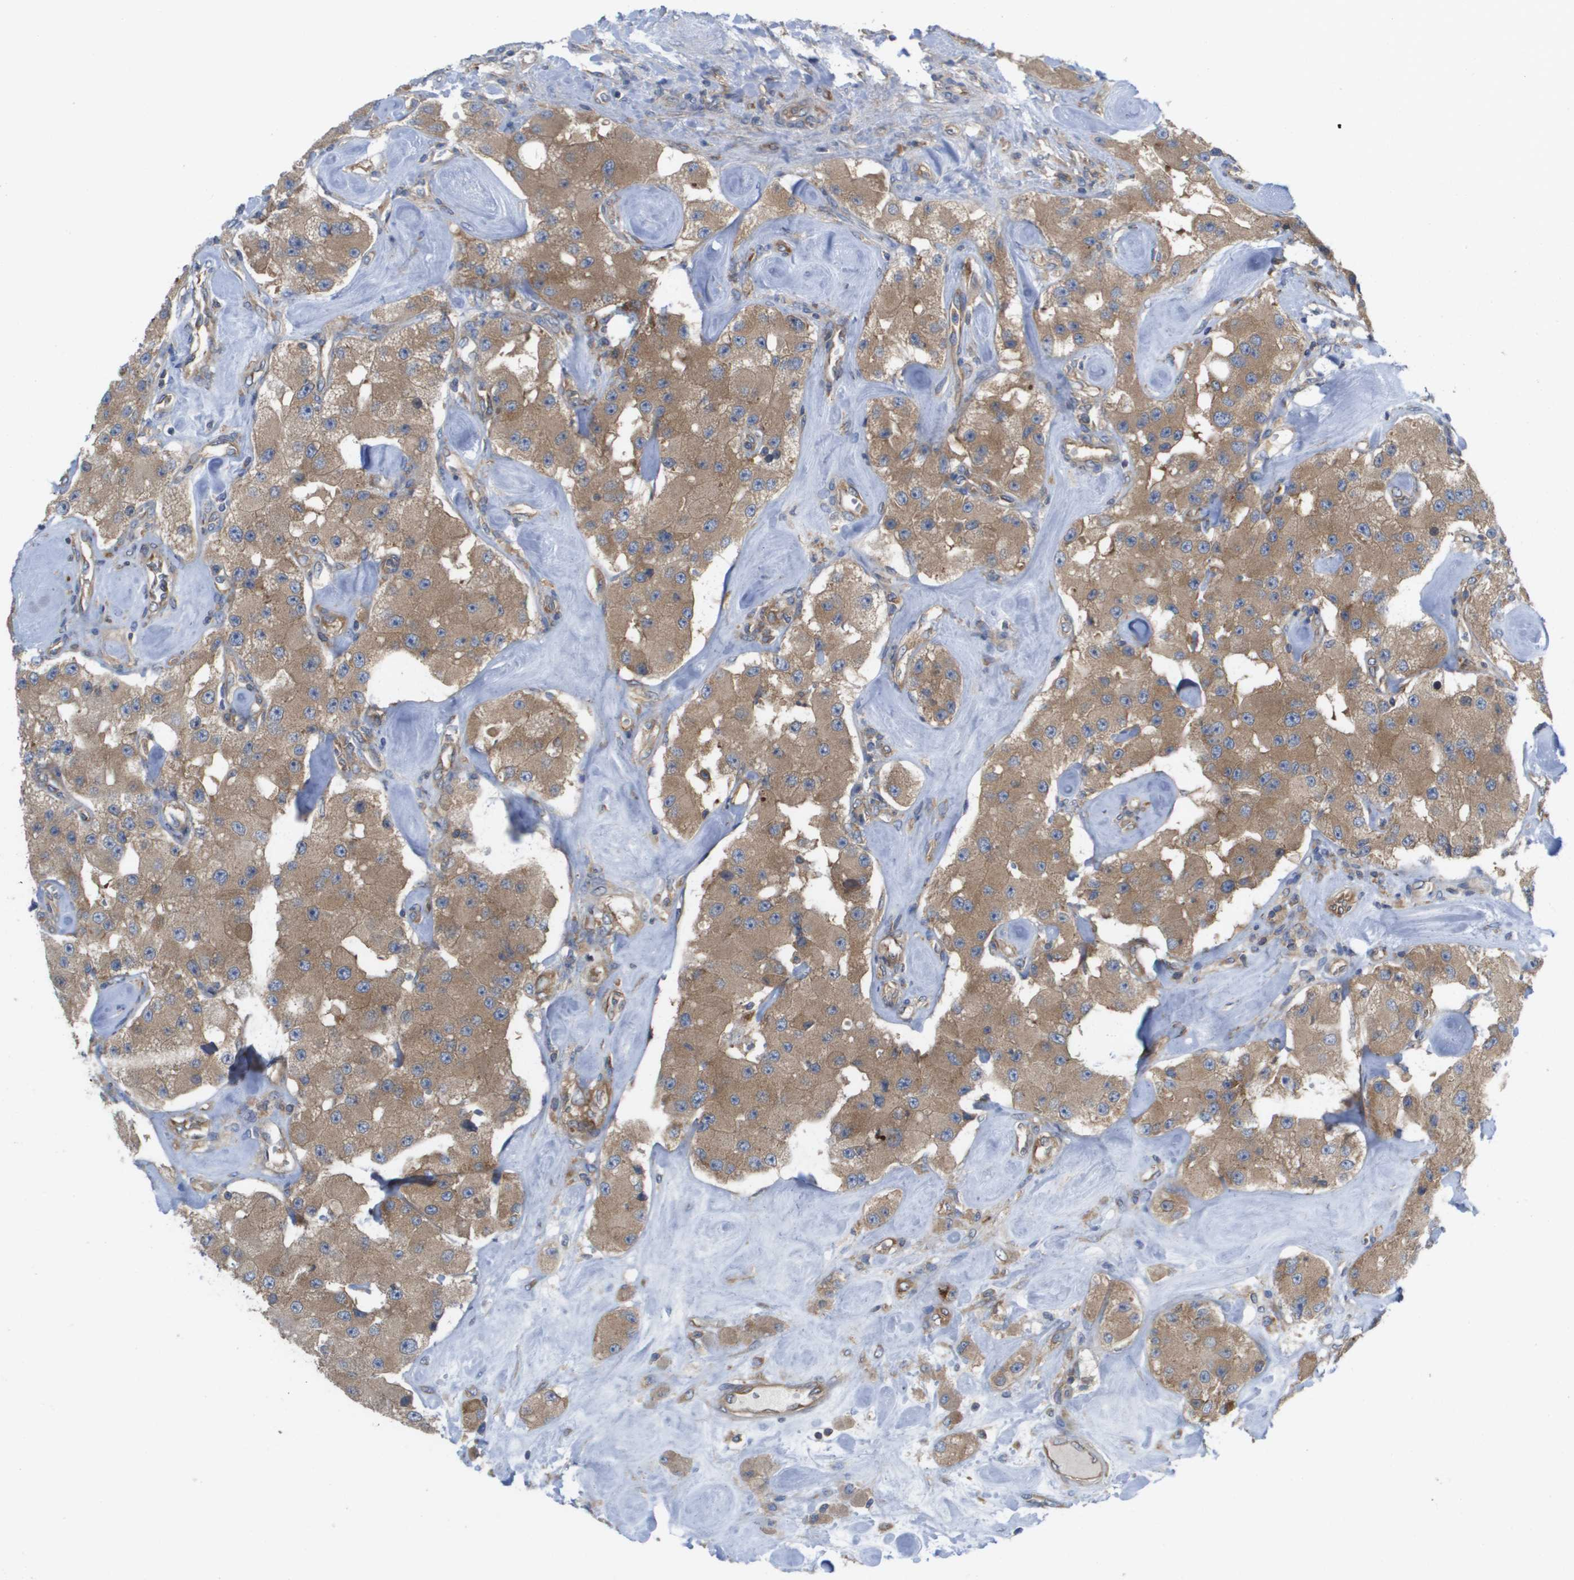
{"staining": {"intensity": "moderate", "quantity": ">75%", "location": "cytoplasmic/membranous"}, "tissue": "carcinoid", "cell_type": "Tumor cells", "image_type": "cancer", "snomed": [{"axis": "morphology", "description": "Carcinoid, malignant, NOS"}, {"axis": "topography", "description": "Pancreas"}], "caption": "Immunohistochemical staining of carcinoid (malignant) displays moderate cytoplasmic/membranous protein positivity in approximately >75% of tumor cells.", "gene": "EIF4G2", "patient": {"sex": "male", "age": 41}}